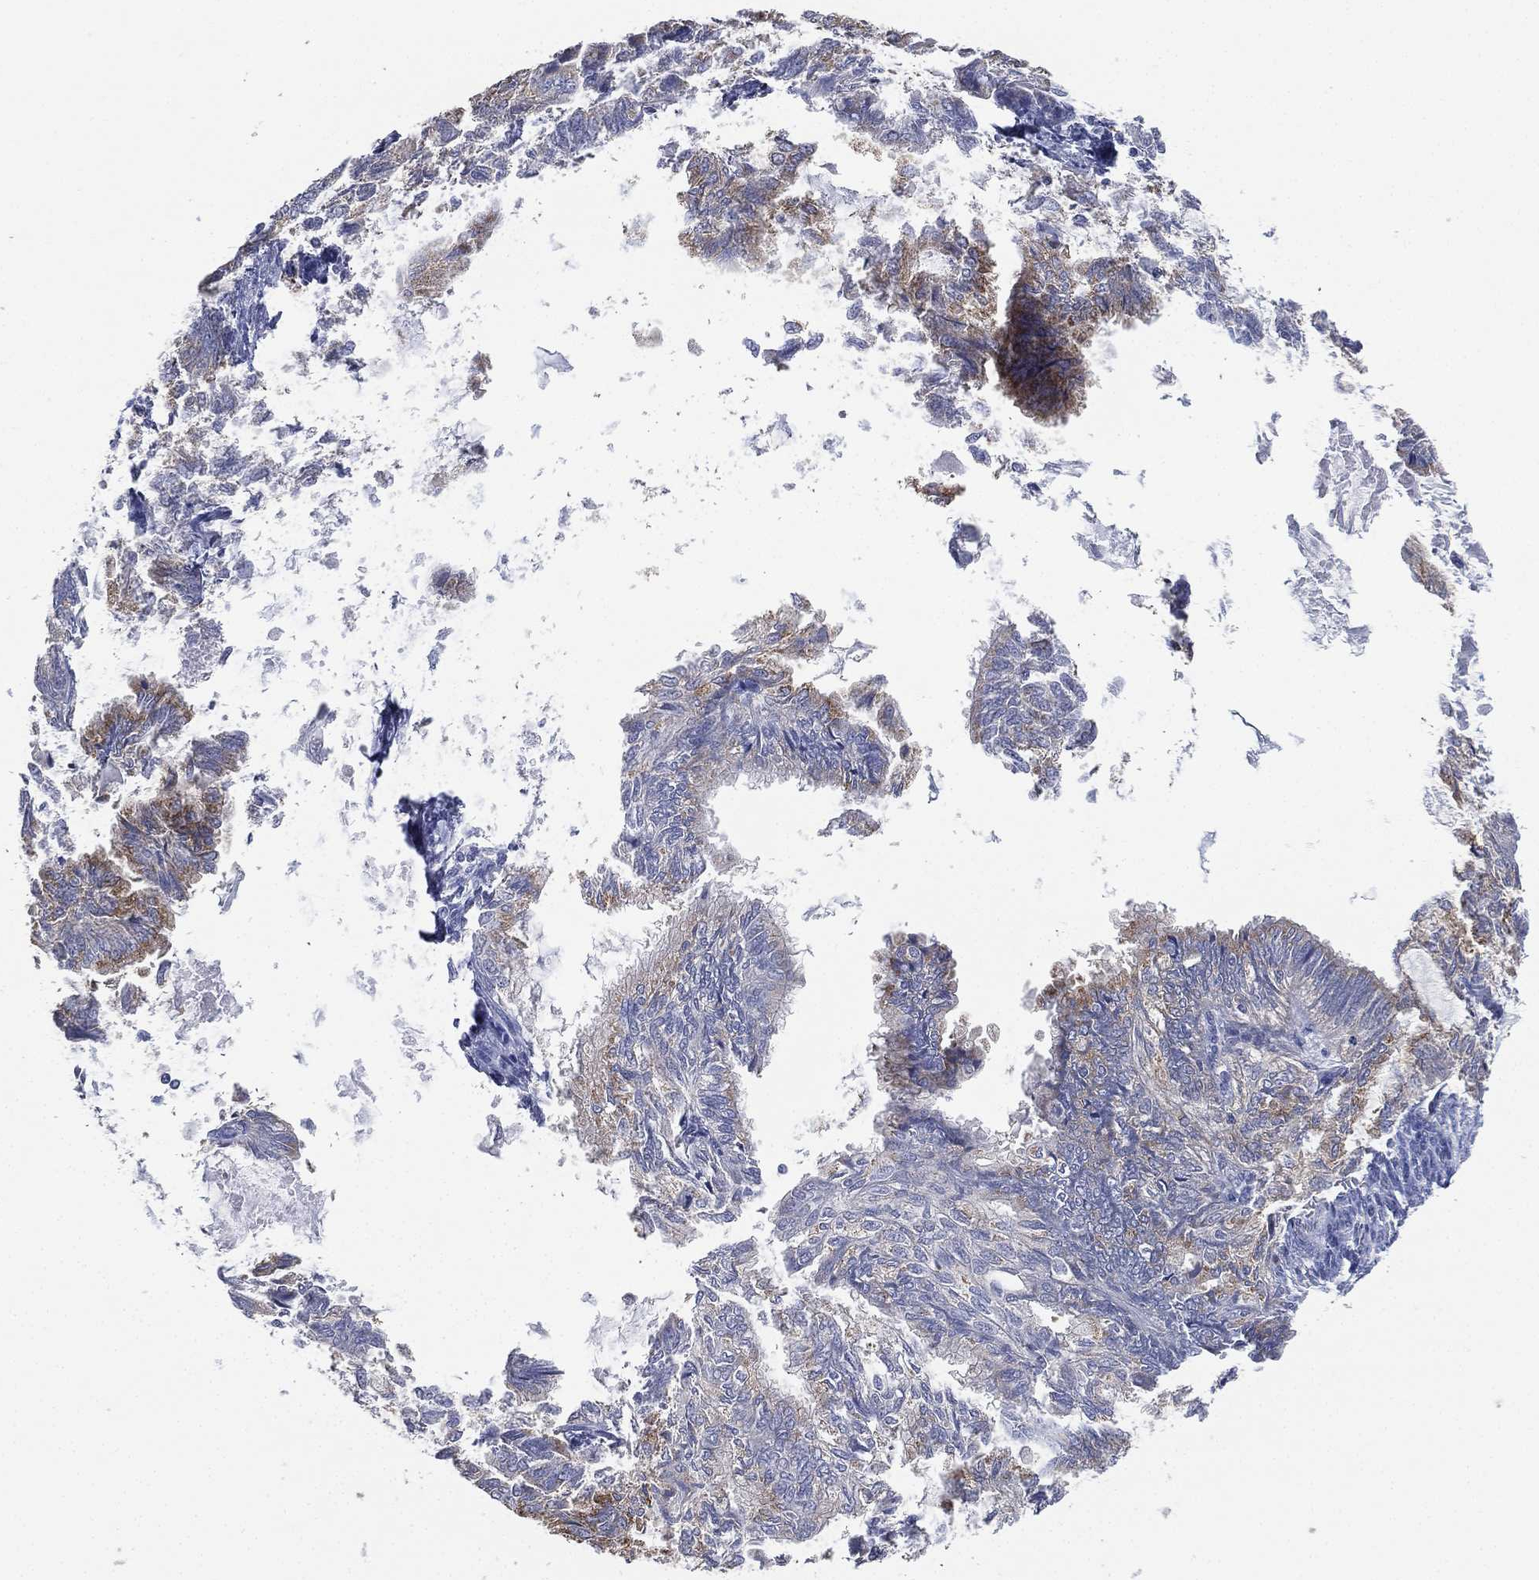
{"staining": {"intensity": "weak", "quantity": "<25%", "location": "cytoplasmic/membranous"}, "tissue": "endometrial cancer", "cell_type": "Tumor cells", "image_type": "cancer", "snomed": [{"axis": "morphology", "description": "Adenocarcinoma, NOS"}, {"axis": "topography", "description": "Endometrium"}], "caption": "Immunohistochemical staining of endometrial adenocarcinoma exhibits no significant expression in tumor cells.", "gene": "ATP8A2", "patient": {"sex": "female", "age": 86}}